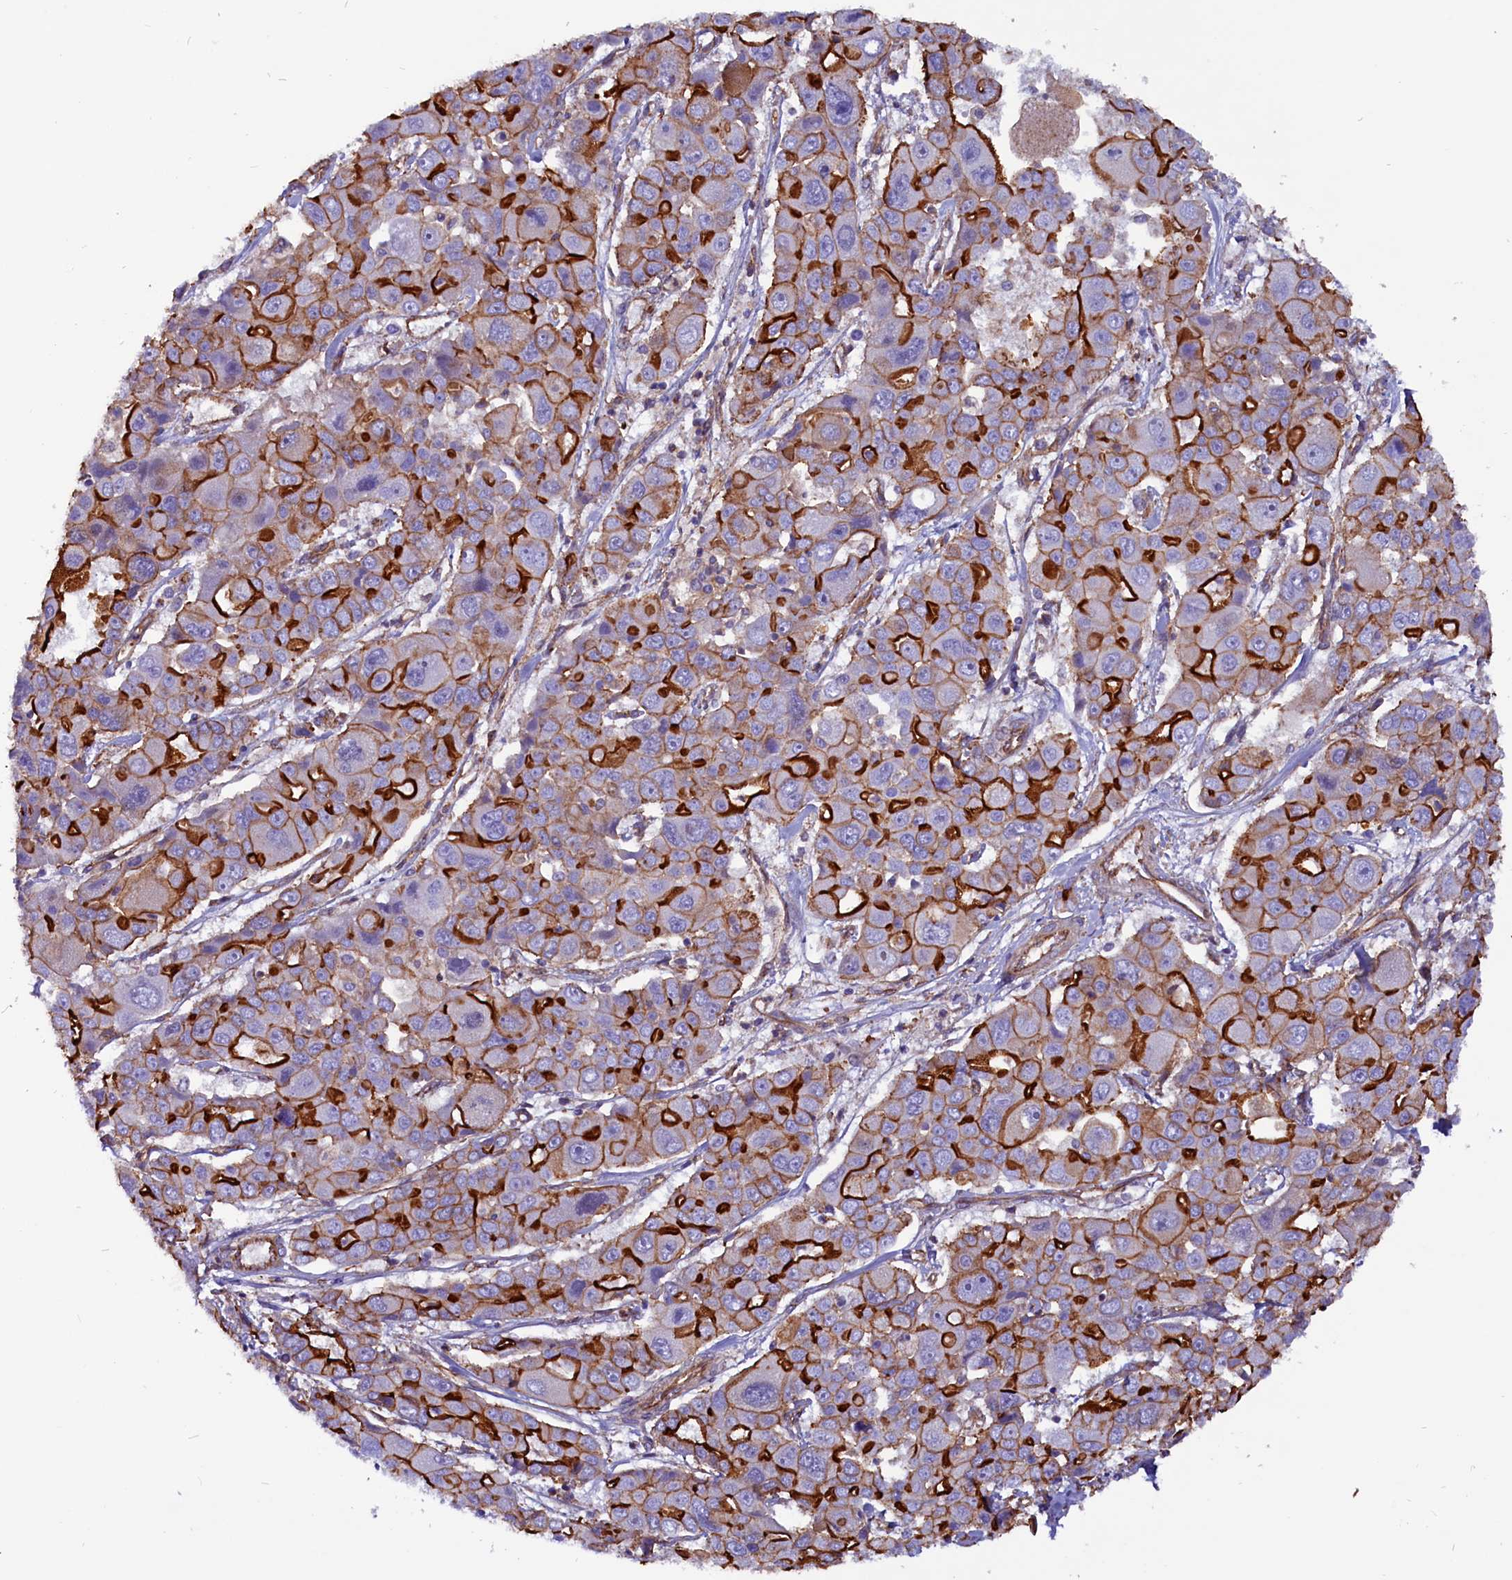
{"staining": {"intensity": "strong", "quantity": "25%-75%", "location": "cytoplasmic/membranous"}, "tissue": "liver cancer", "cell_type": "Tumor cells", "image_type": "cancer", "snomed": [{"axis": "morphology", "description": "Cholangiocarcinoma"}, {"axis": "topography", "description": "Liver"}], "caption": "Immunohistochemistry (IHC) staining of liver cancer (cholangiocarcinoma), which exhibits high levels of strong cytoplasmic/membranous expression in approximately 25%-75% of tumor cells indicating strong cytoplasmic/membranous protein expression. The staining was performed using DAB (brown) for protein detection and nuclei were counterstained in hematoxylin (blue).", "gene": "ZNF749", "patient": {"sex": "male", "age": 67}}